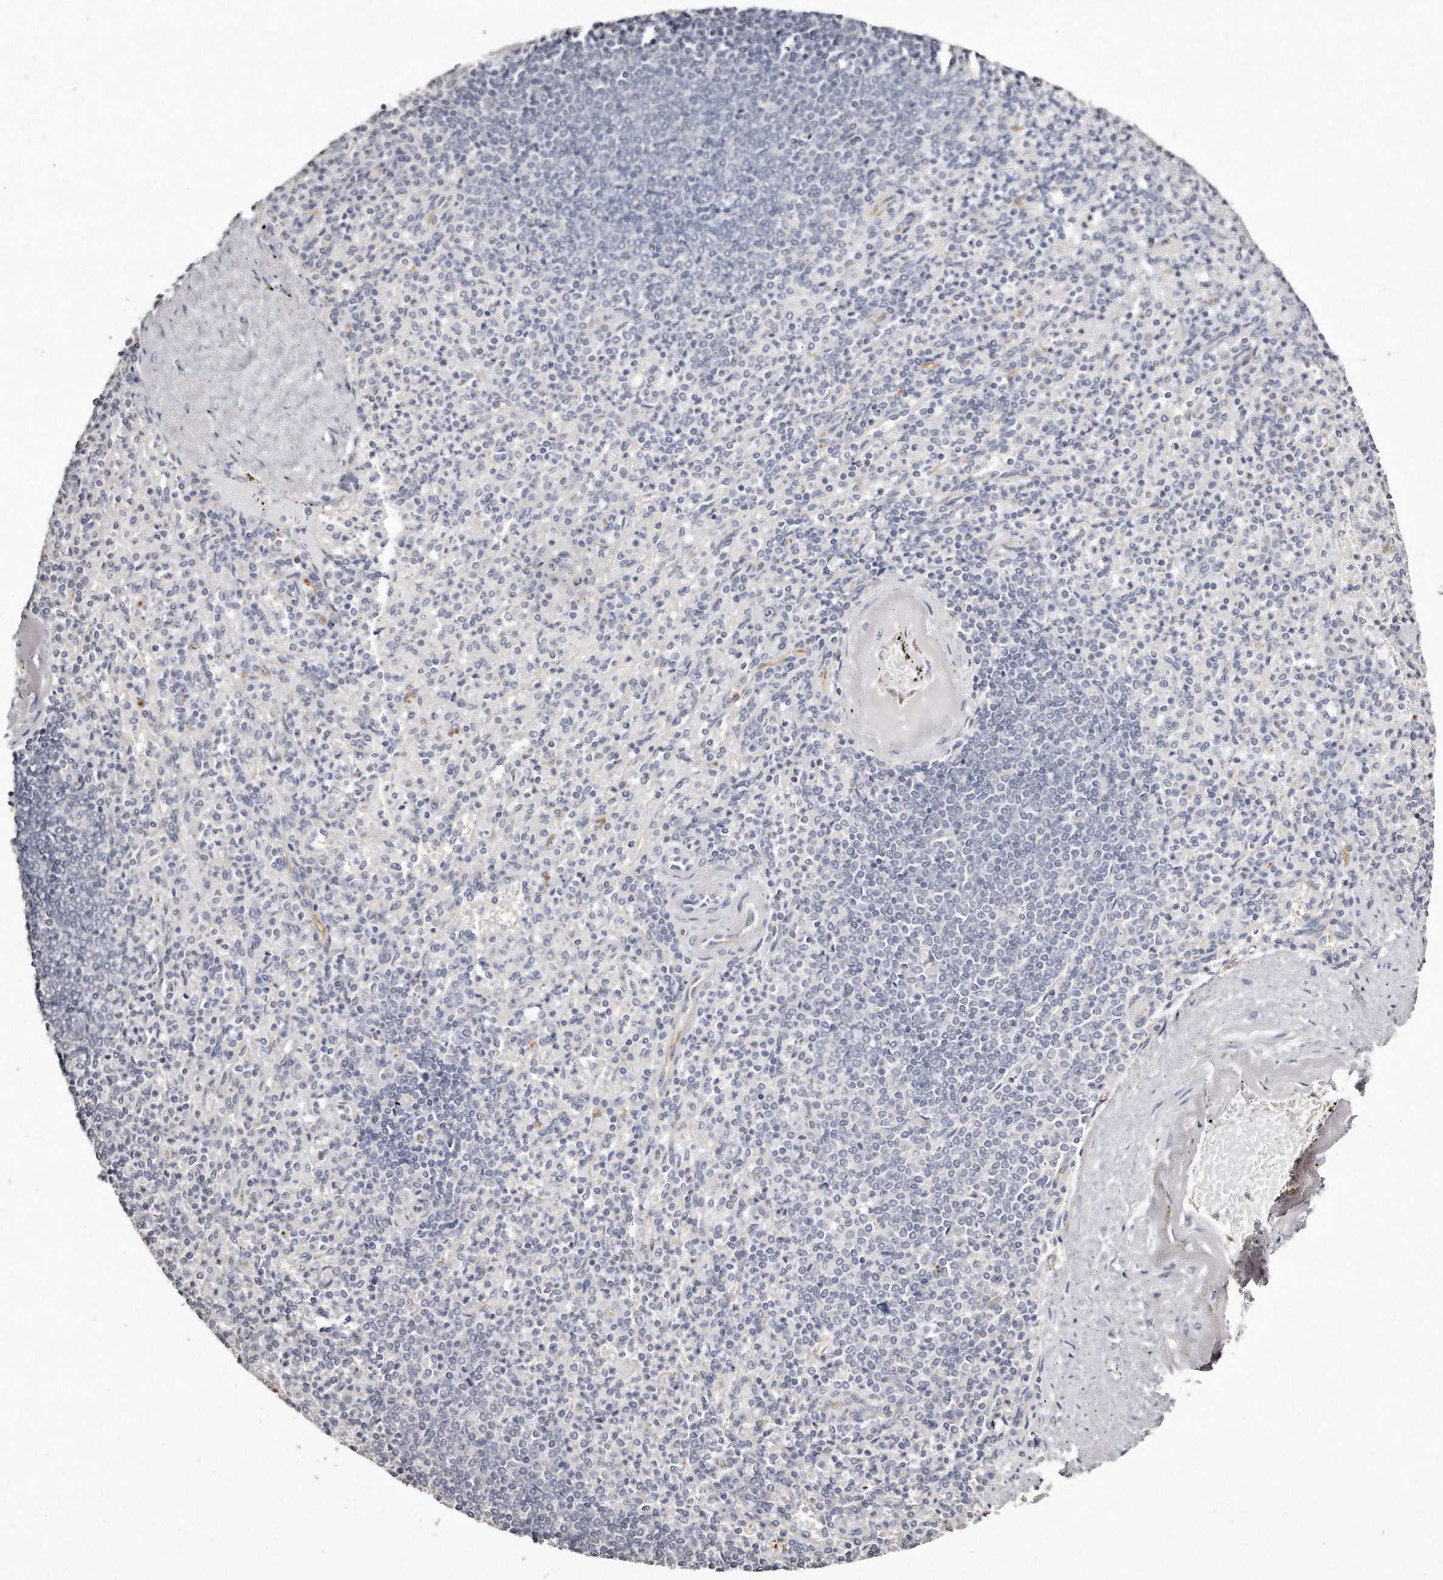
{"staining": {"intensity": "negative", "quantity": "none", "location": "none"}, "tissue": "spleen", "cell_type": "Cells in red pulp", "image_type": "normal", "snomed": [{"axis": "morphology", "description": "Normal tissue, NOS"}, {"axis": "topography", "description": "Spleen"}], "caption": "Histopathology image shows no protein positivity in cells in red pulp of benign spleen. The staining is performed using DAB brown chromogen with nuclei counter-stained in using hematoxylin.", "gene": "ZYG11A", "patient": {"sex": "female", "age": 74}}